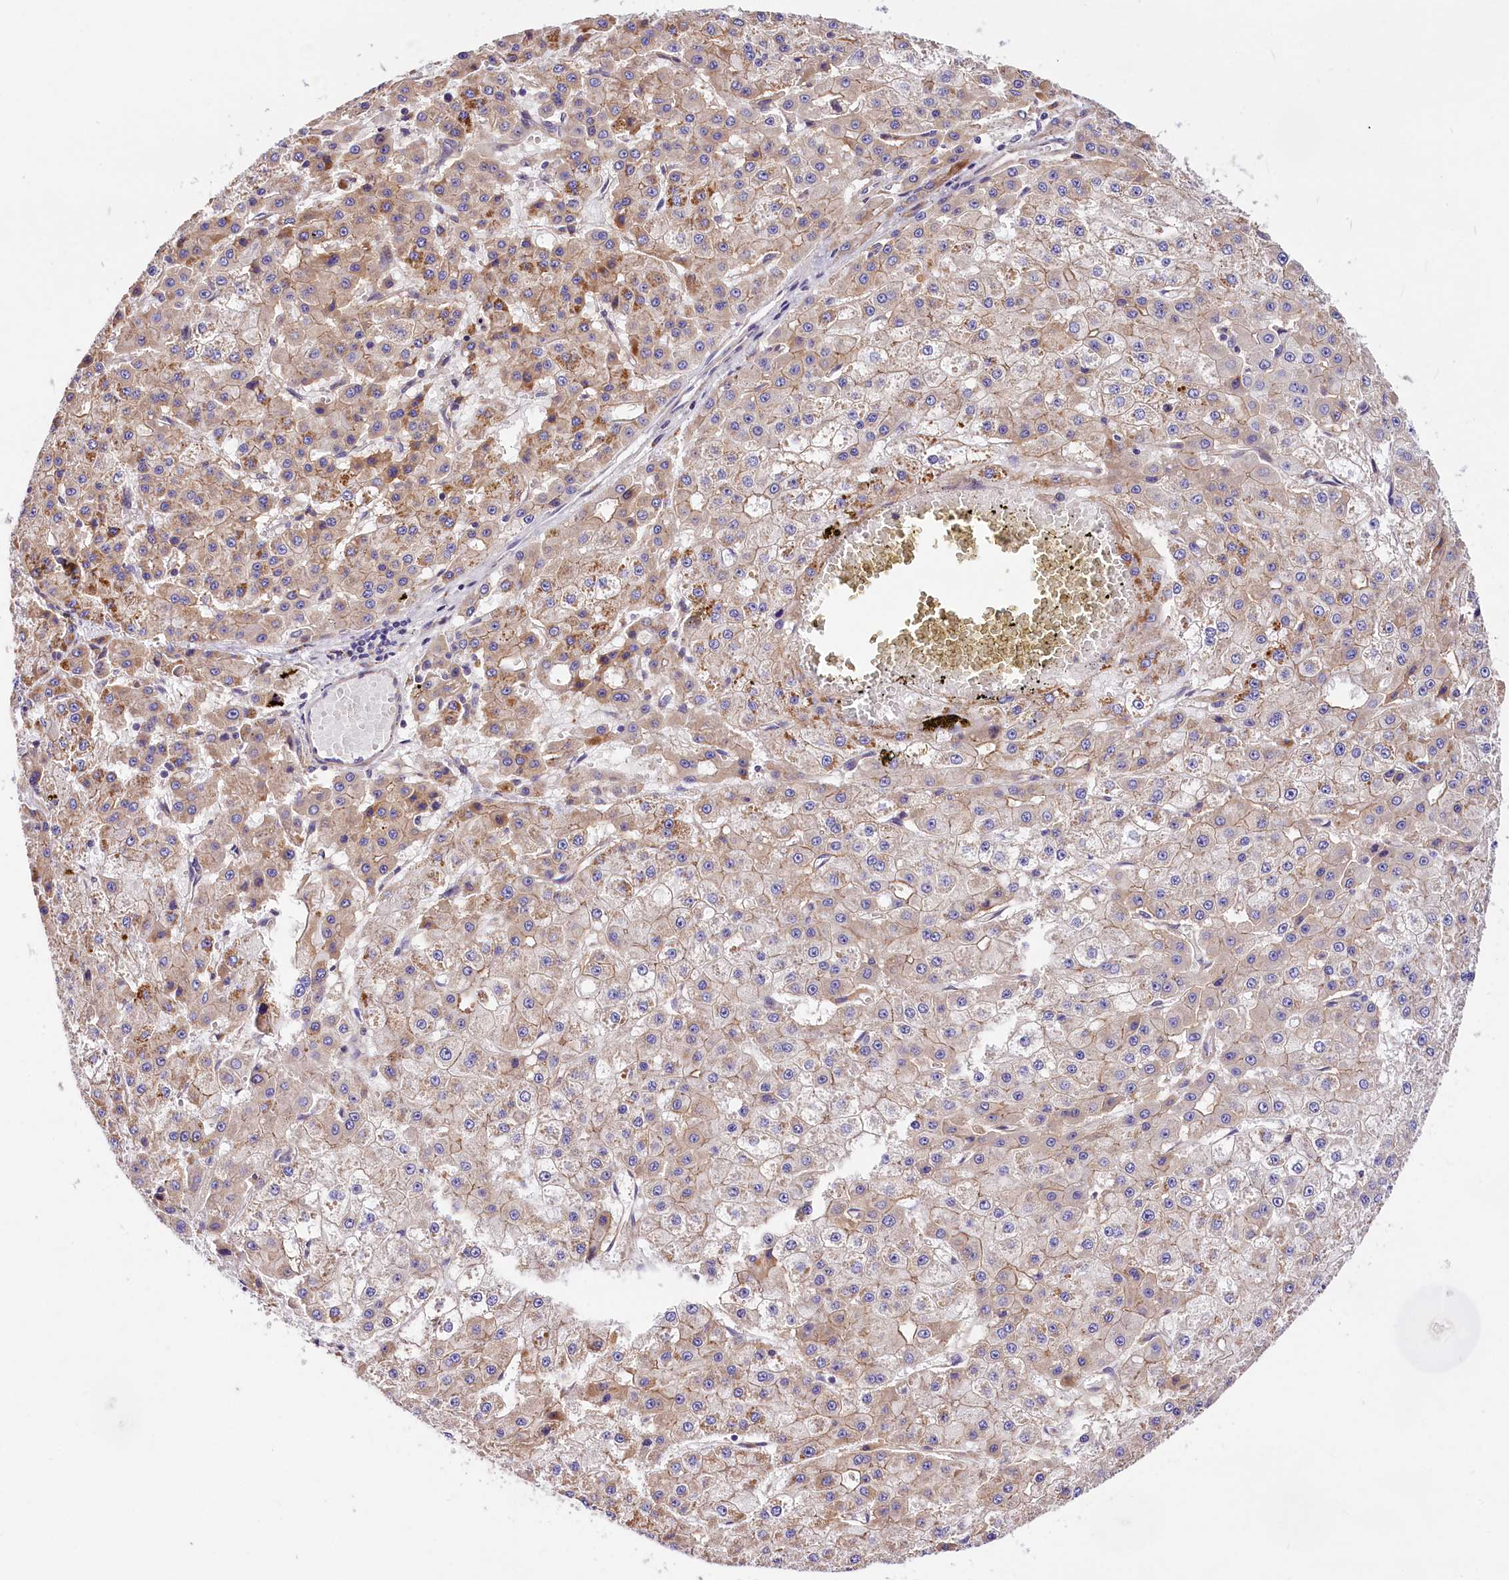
{"staining": {"intensity": "moderate", "quantity": "<25%", "location": "cytoplasmic/membranous"}, "tissue": "liver cancer", "cell_type": "Tumor cells", "image_type": "cancer", "snomed": [{"axis": "morphology", "description": "Carcinoma, Hepatocellular, NOS"}, {"axis": "topography", "description": "Liver"}], "caption": "DAB (3,3'-diaminobenzidine) immunohistochemical staining of liver hepatocellular carcinoma shows moderate cytoplasmic/membranous protein staining in about <25% of tumor cells.", "gene": "ARMC6", "patient": {"sex": "male", "age": 47}}